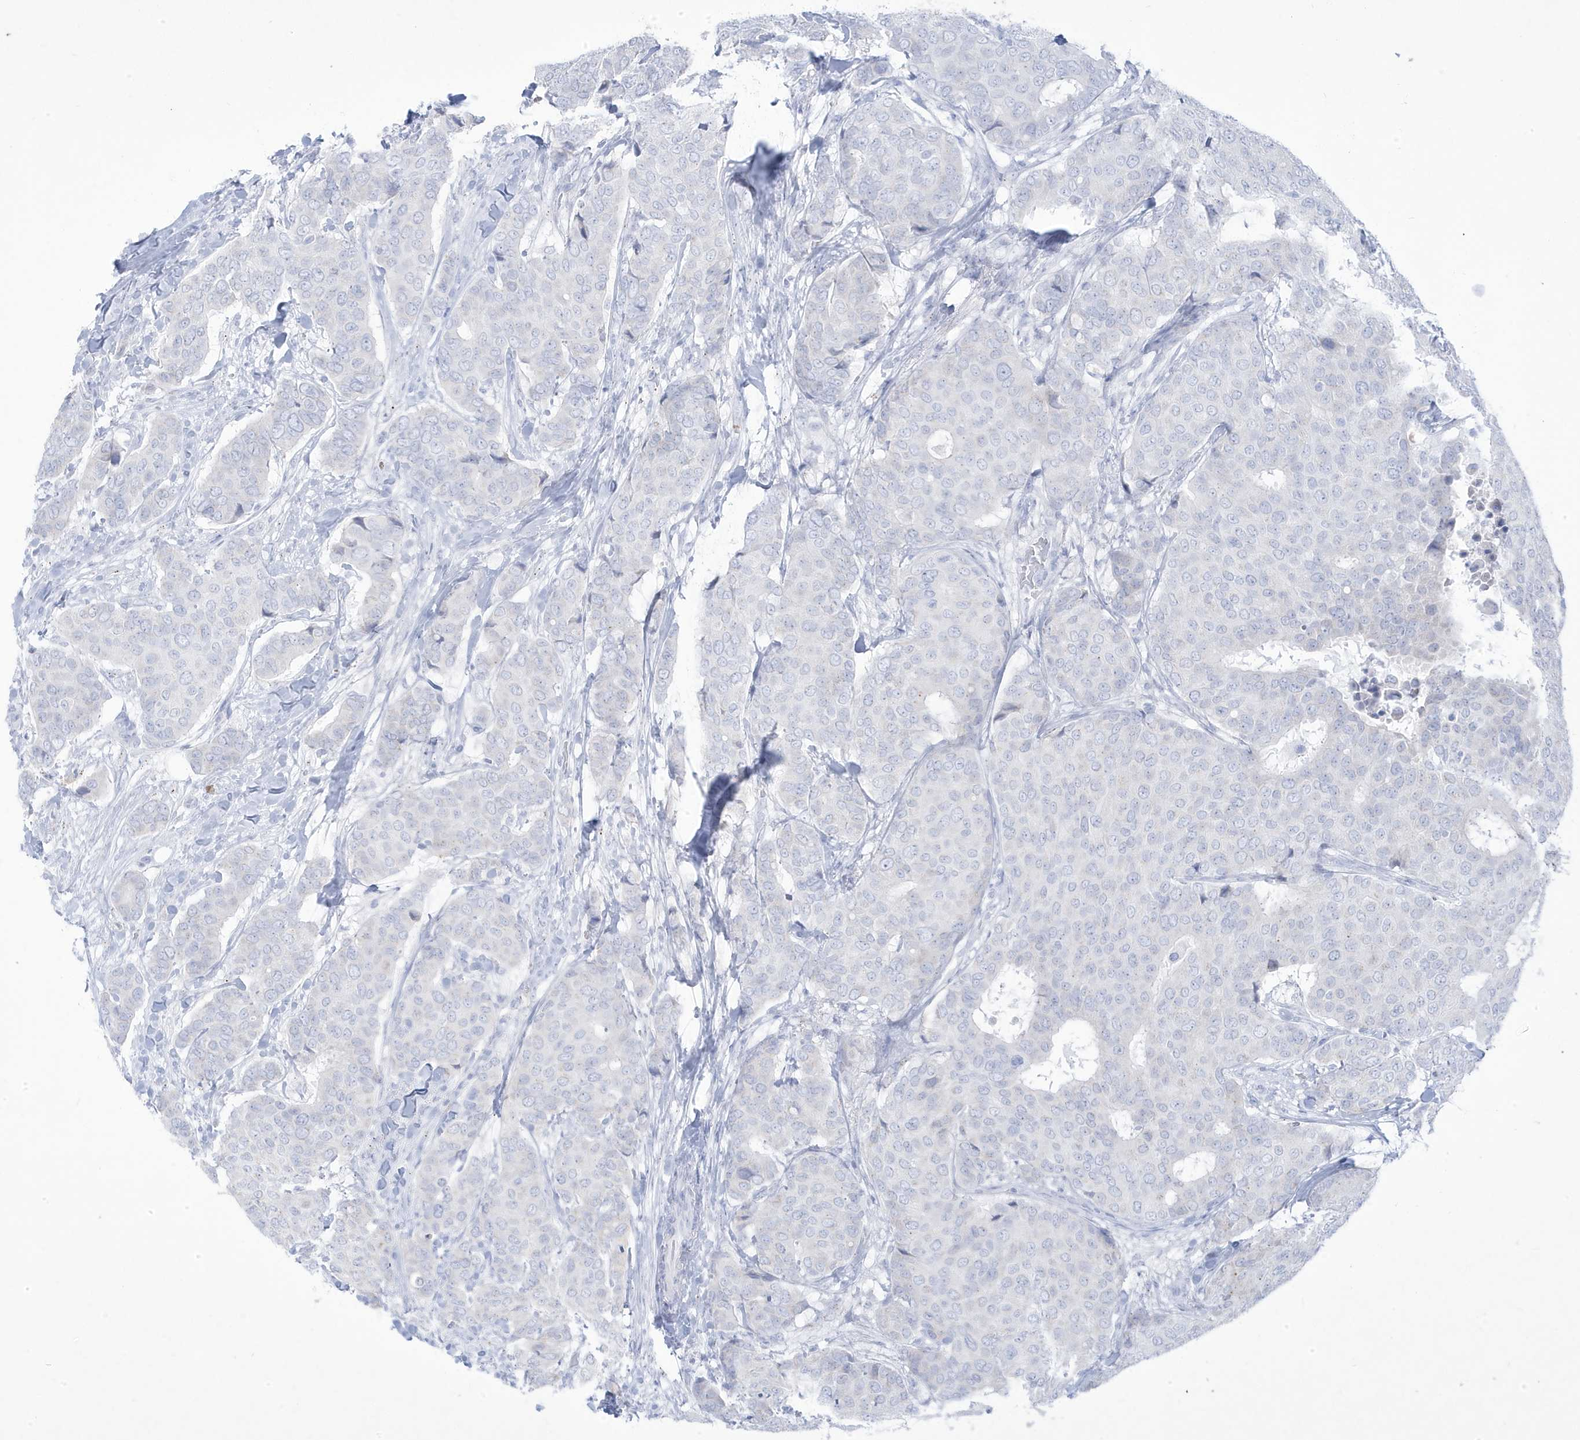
{"staining": {"intensity": "negative", "quantity": "none", "location": "none"}, "tissue": "breast cancer", "cell_type": "Tumor cells", "image_type": "cancer", "snomed": [{"axis": "morphology", "description": "Duct carcinoma"}, {"axis": "topography", "description": "Breast"}], "caption": "This is a photomicrograph of IHC staining of infiltrating ductal carcinoma (breast), which shows no positivity in tumor cells. (Brightfield microscopy of DAB immunohistochemistry (IHC) at high magnification).", "gene": "ADAMTSL3", "patient": {"sex": "female", "age": 75}}